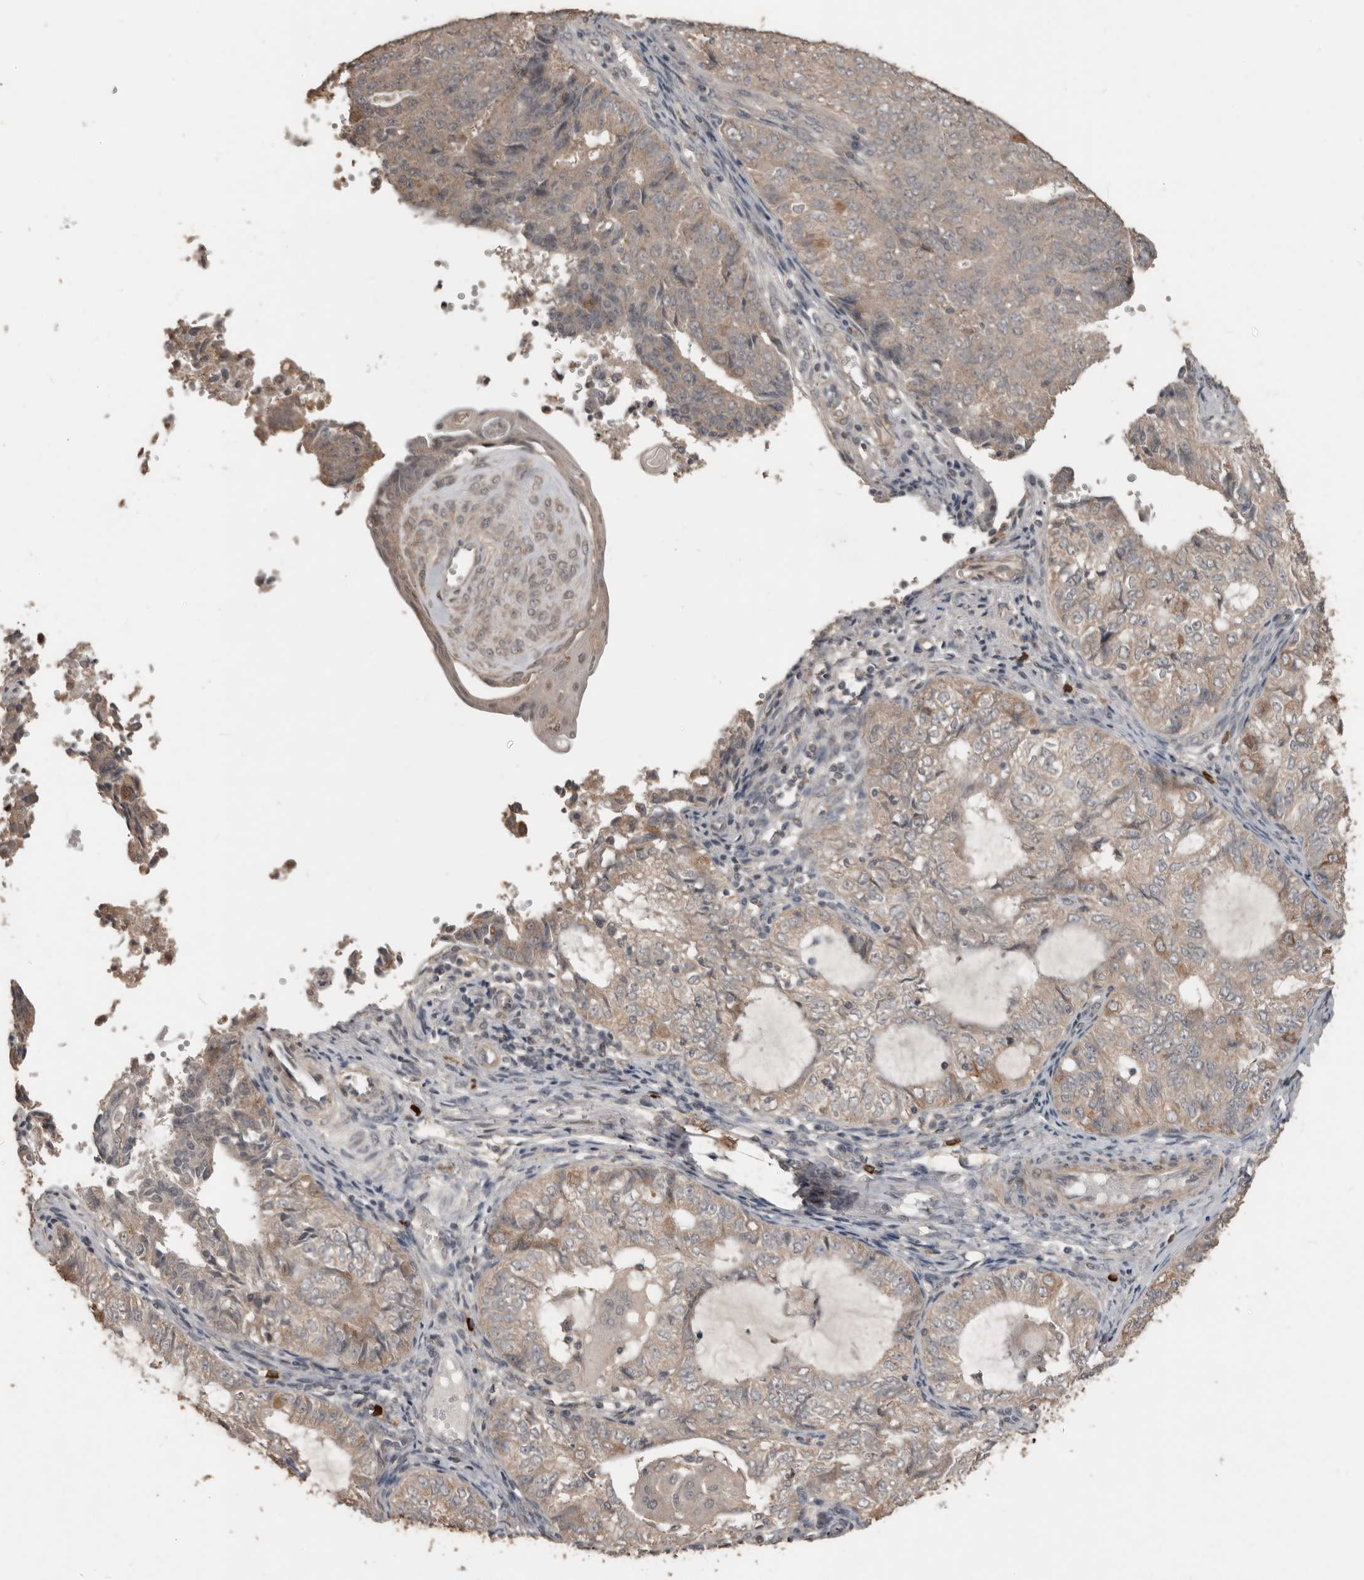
{"staining": {"intensity": "moderate", "quantity": "<25%", "location": "cytoplasmic/membranous"}, "tissue": "endometrial cancer", "cell_type": "Tumor cells", "image_type": "cancer", "snomed": [{"axis": "morphology", "description": "Adenocarcinoma, NOS"}, {"axis": "topography", "description": "Endometrium"}], "caption": "A high-resolution photomicrograph shows IHC staining of endometrial cancer, which demonstrates moderate cytoplasmic/membranous positivity in approximately <25% of tumor cells.", "gene": "BAMBI", "patient": {"sex": "female", "age": 32}}